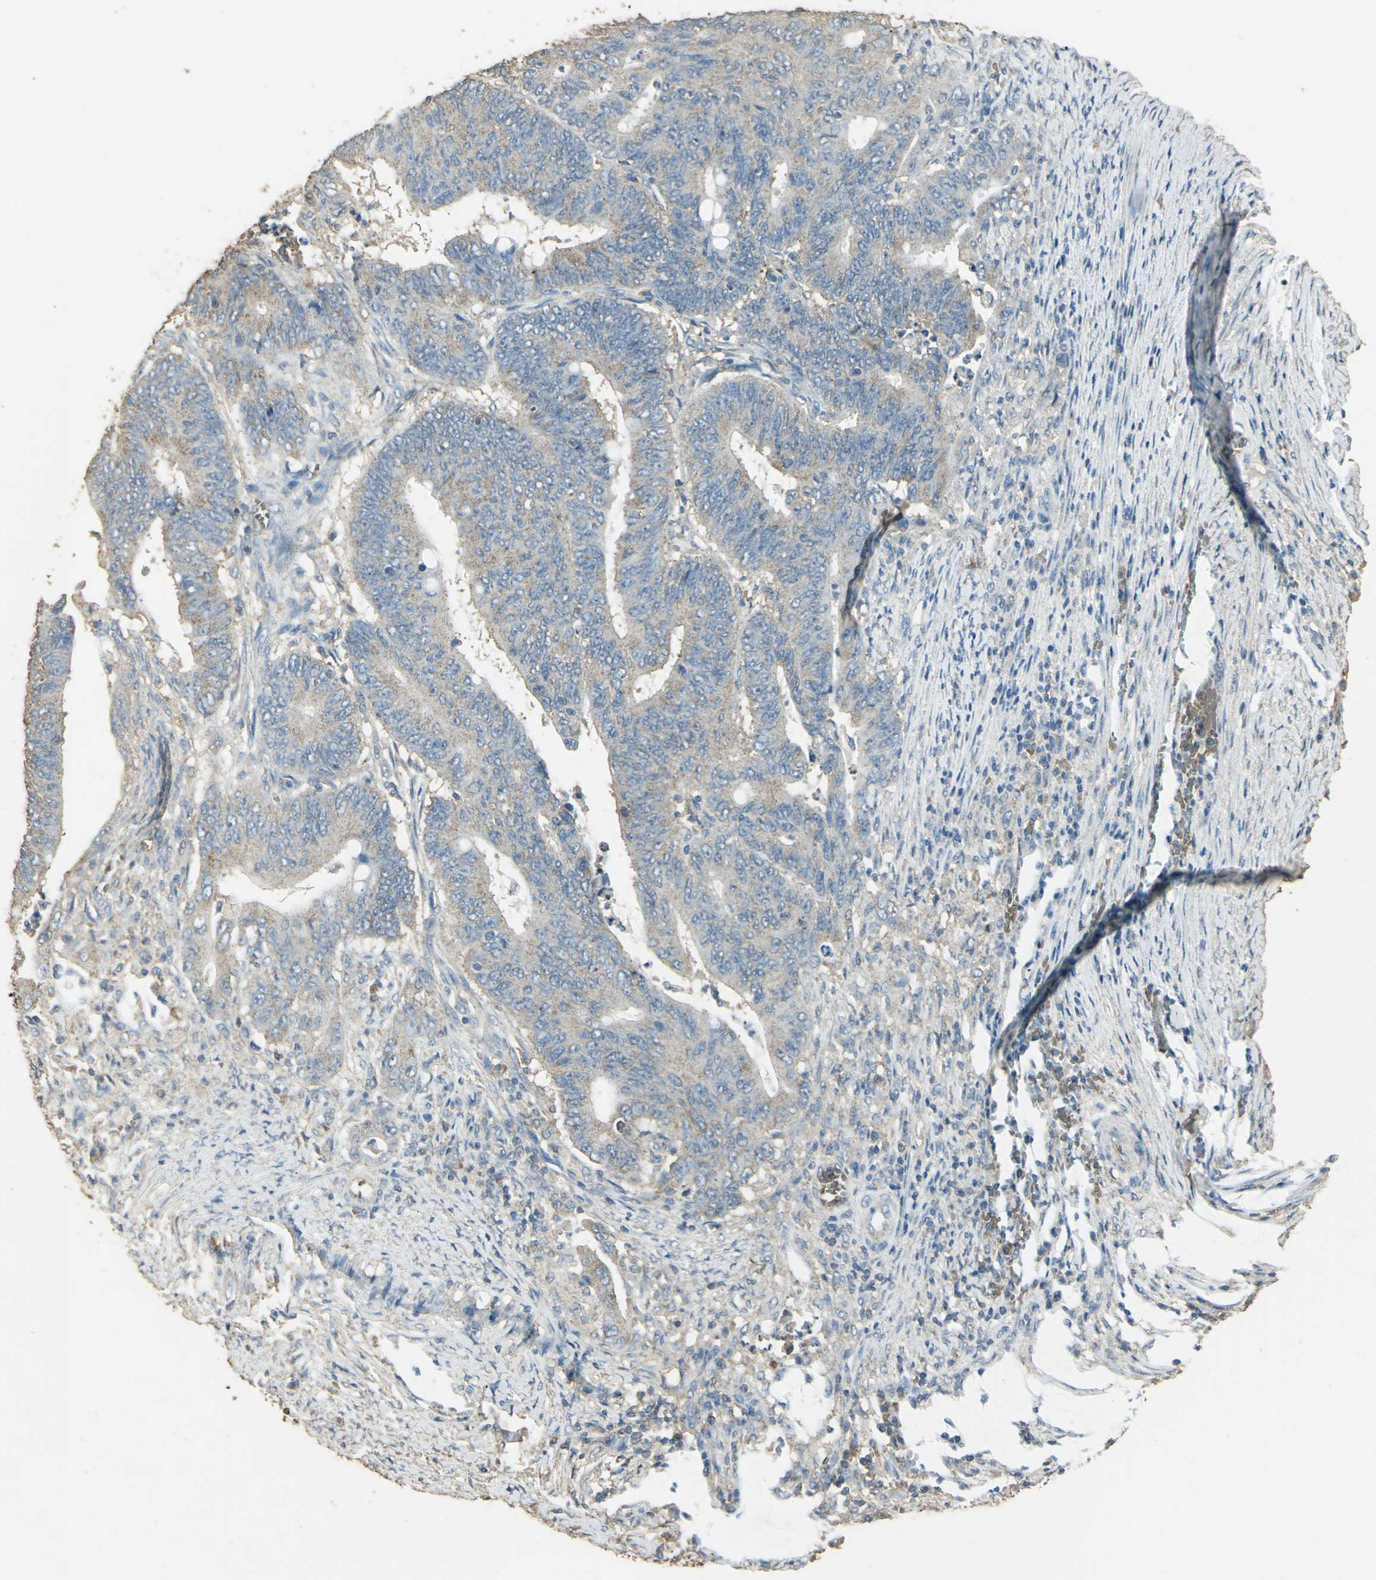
{"staining": {"intensity": "weak", "quantity": ">75%", "location": "cytoplasmic/membranous"}, "tissue": "colorectal cancer", "cell_type": "Tumor cells", "image_type": "cancer", "snomed": [{"axis": "morphology", "description": "Adenocarcinoma, NOS"}, {"axis": "topography", "description": "Colon"}], "caption": "Immunohistochemistry (IHC) (DAB) staining of human adenocarcinoma (colorectal) reveals weak cytoplasmic/membranous protein expression in approximately >75% of tumor cells.", "gene": "TRAPPC2", "patient": {"sex": "male", "age": 45}}